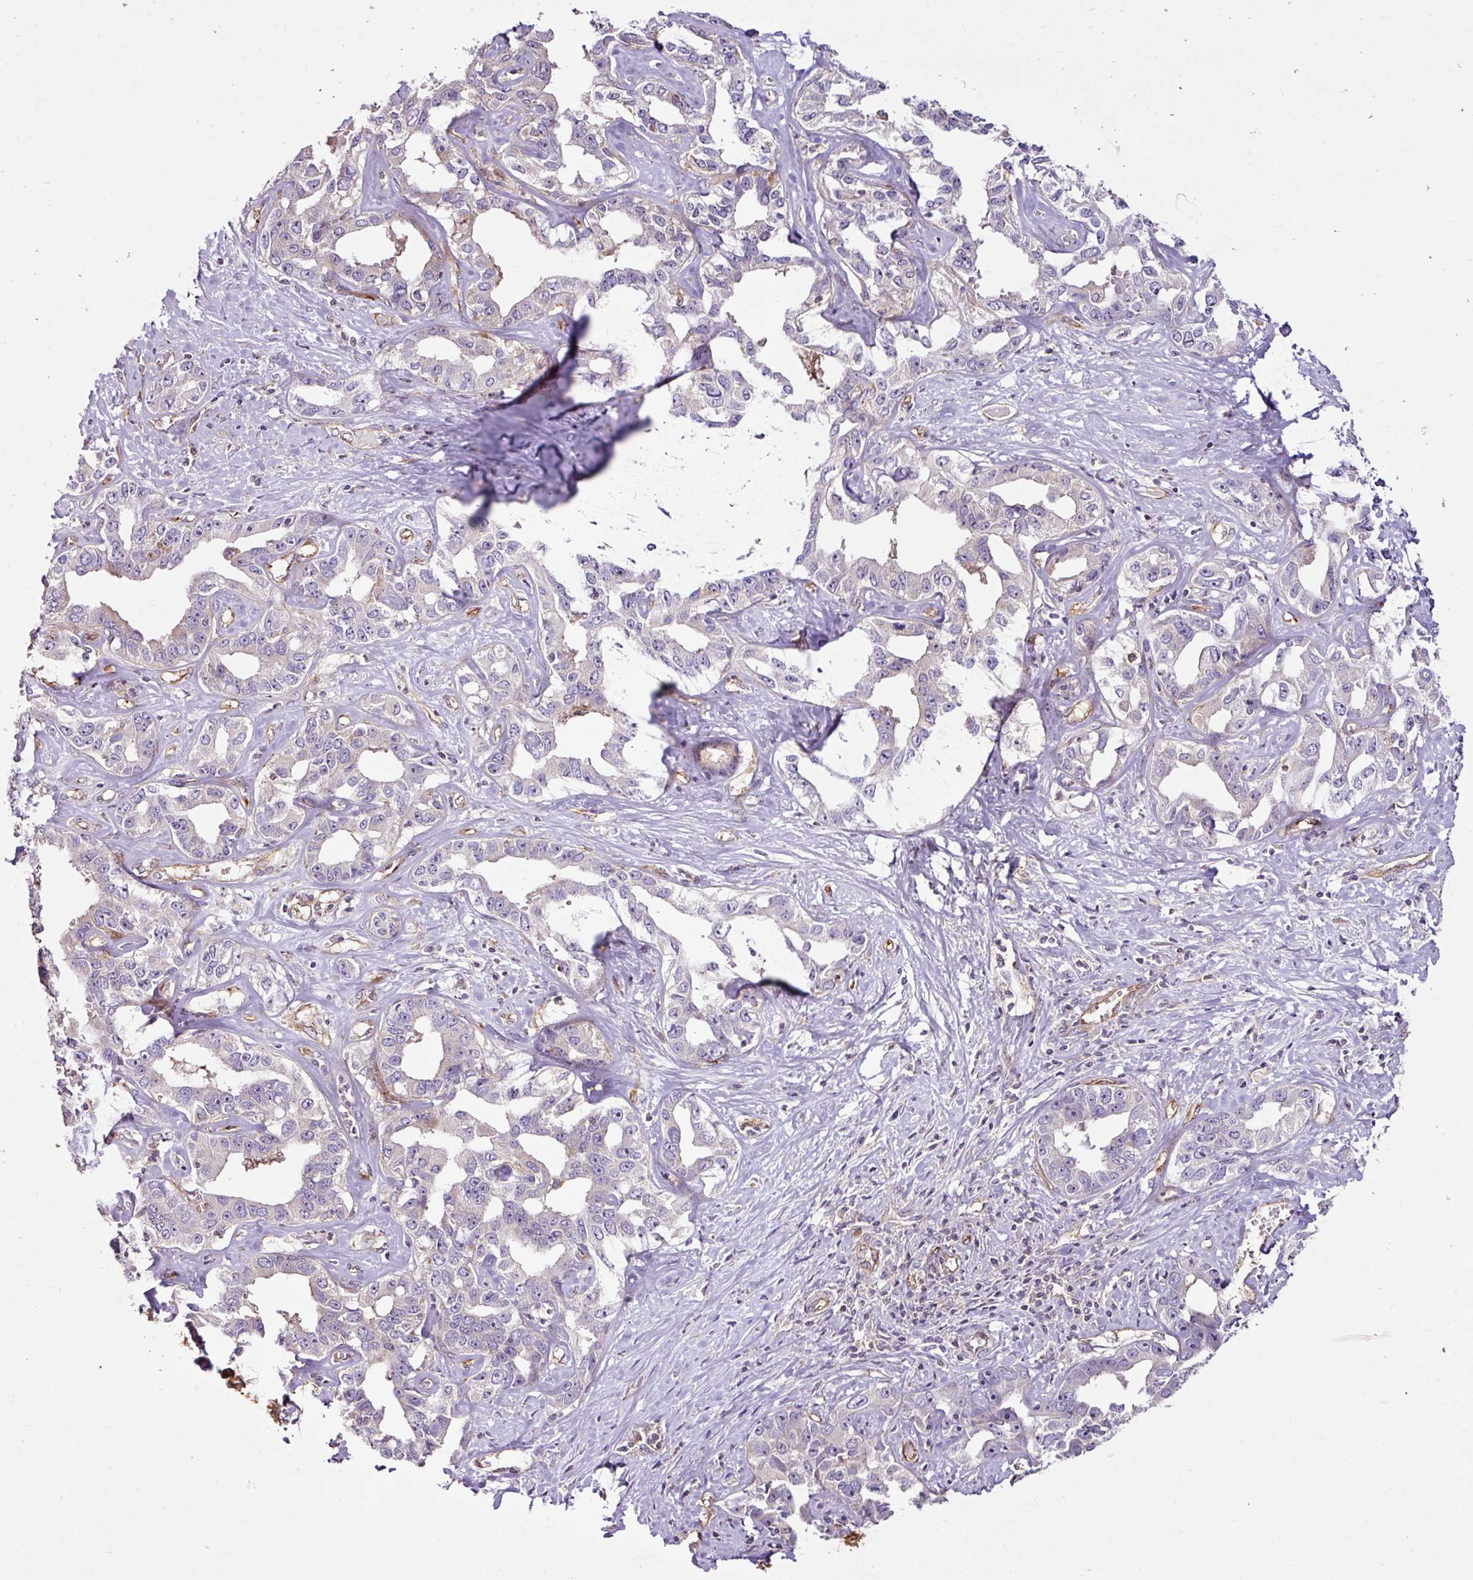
{"staining": {"intensity": "negative", "quantity": "none", "location": "none"}, "tissue": "liver cancer", "cell_type": "Tumor cells", "image_type": "cancer", "snomed": [{"axis": "morphology", "description": "Cholangiocarcinoma"}, {"axis": "topography", "description": "Liver"}], "caption": "A micrograph of human liver cancer is negative for staining in tumor cells.", "gene": "ZNF106", "patient": {"sex": "male", "age": 59}}